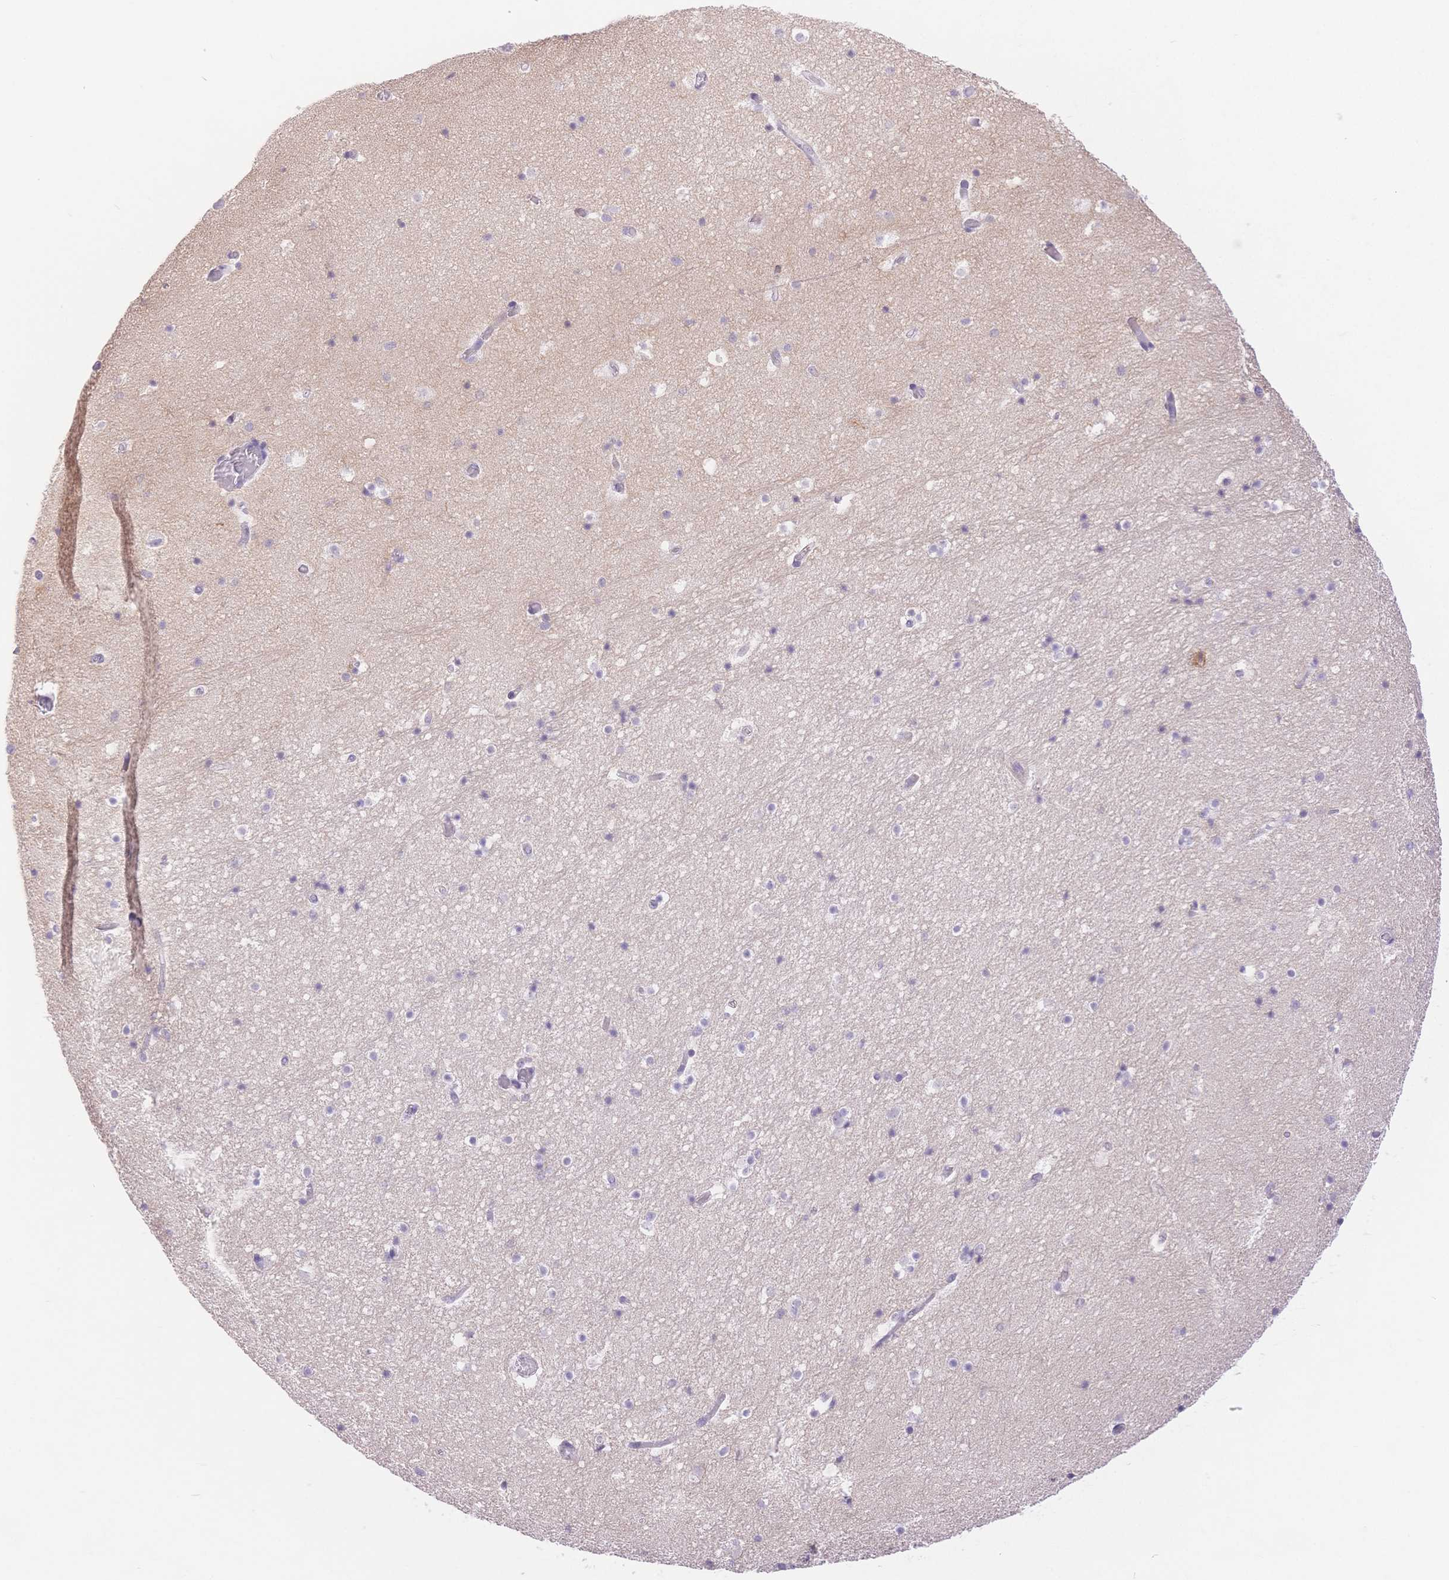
{"staining": {"intensity": "negative", "quantity": "none", "location": "none"}, "tissue": "hippocampus", "cell_type": "Glial cells", "image_type": "normal", "snomed": [{"axis": "morphology", "description": "Normal tissue, NOS"}, {"axis": "topography", "description": "Hippocampus"}], "caption": "The immunohistochemistry image has no significant expression in glial cells of hippocampus.", "gene": "MYOM1", "patient": {"sex": "male", "age": 26}}